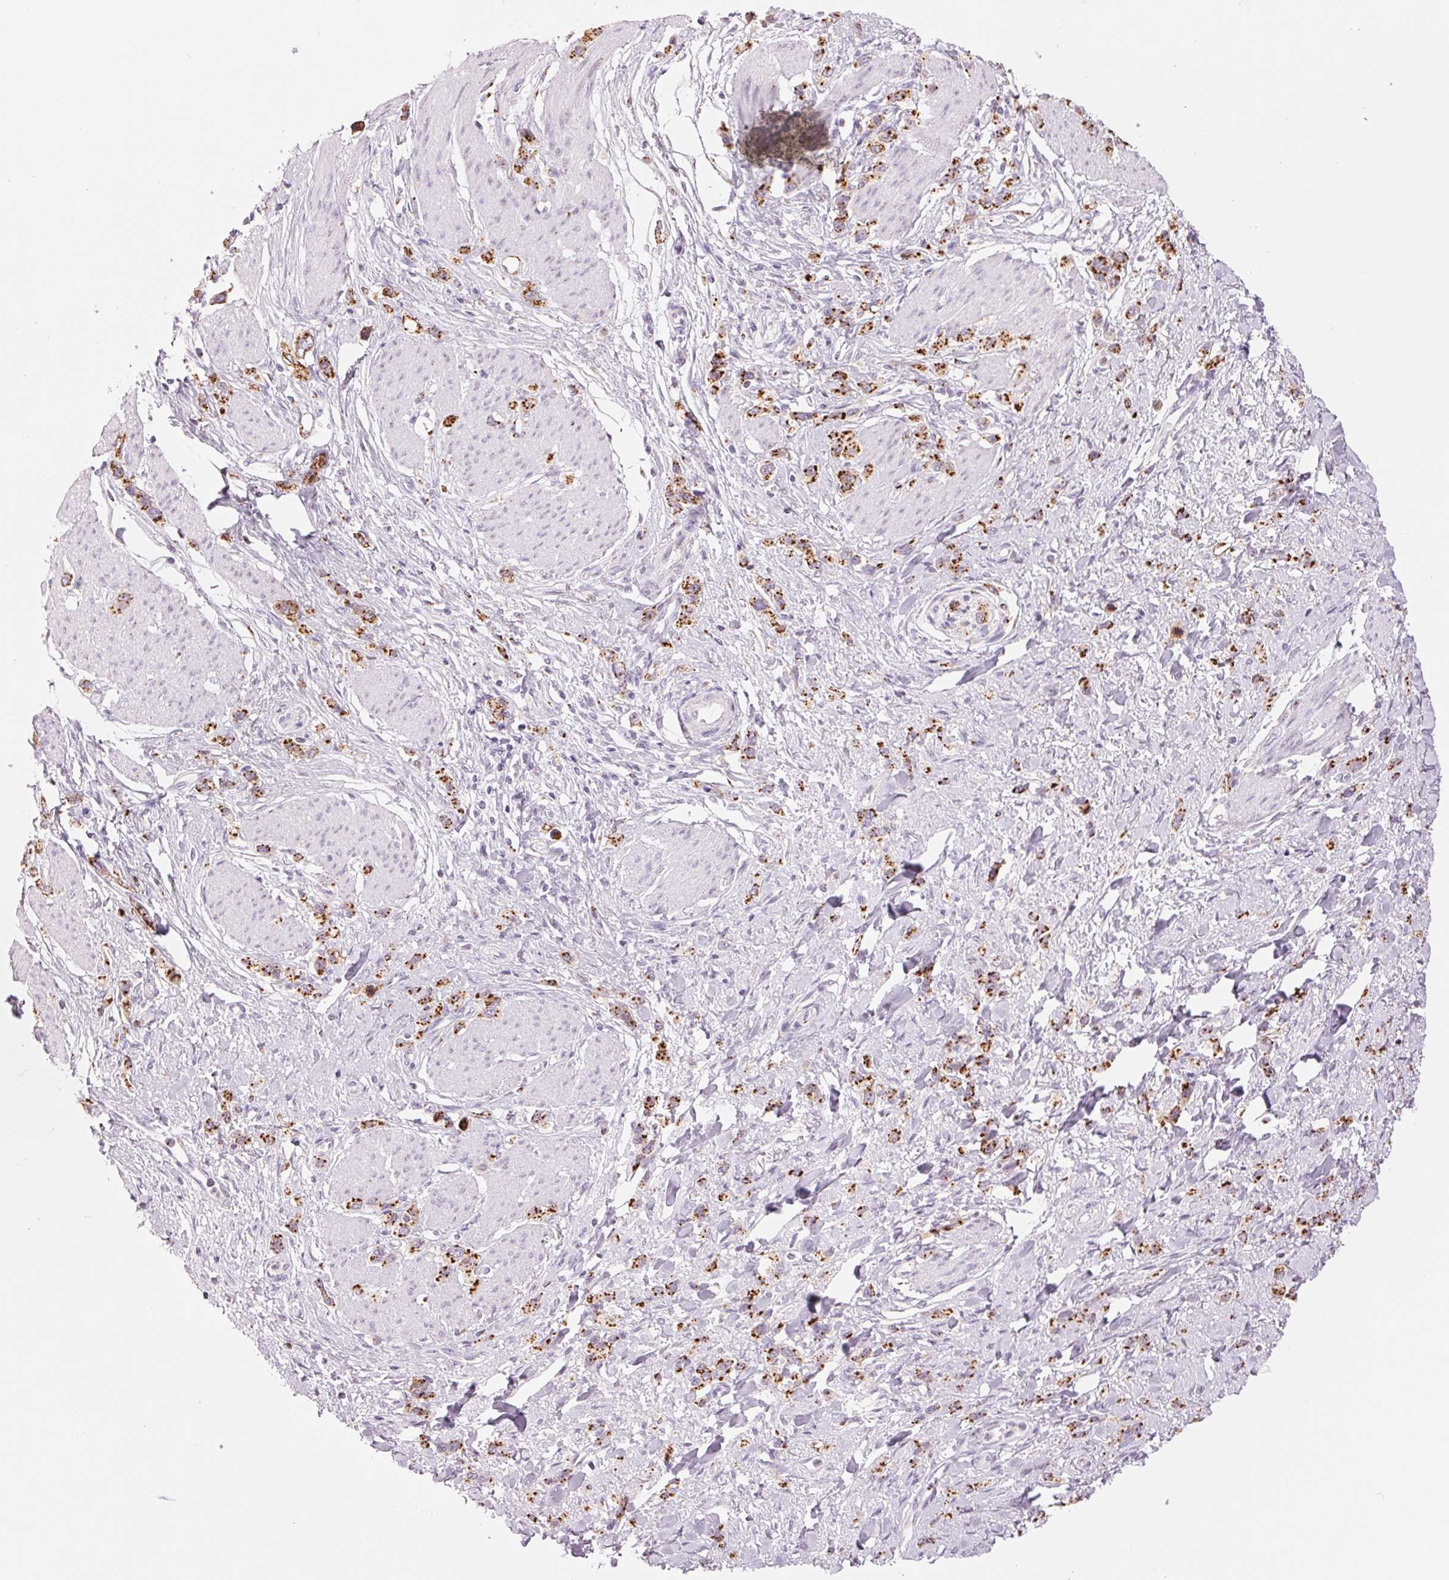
{"staining": {"intensity": "strong", "quantity": ">75%", "location": "cytoplasmic/membranous"}, "tissue": "stomach cancer", "cell_type": "Tumor cells", "image_type": "cancer", "snomed": [{"axis": "morphology", "description": "Adenocarcinoma, NOS"}, {"axis": "topography", "description": "Stomach"}], "caption": "Stomach adenocarcinoma was stained to show a protein in brown. There is high levels of strong cytoplasmic/membranous staining in about >75% of tumor cells. Using DAB (brown) and hematoxylin (blue) stains, captured at high magnification using brightfield microscopy.", "gene": "GALNT7", "patient": {"sex": "female", "age": 65}}